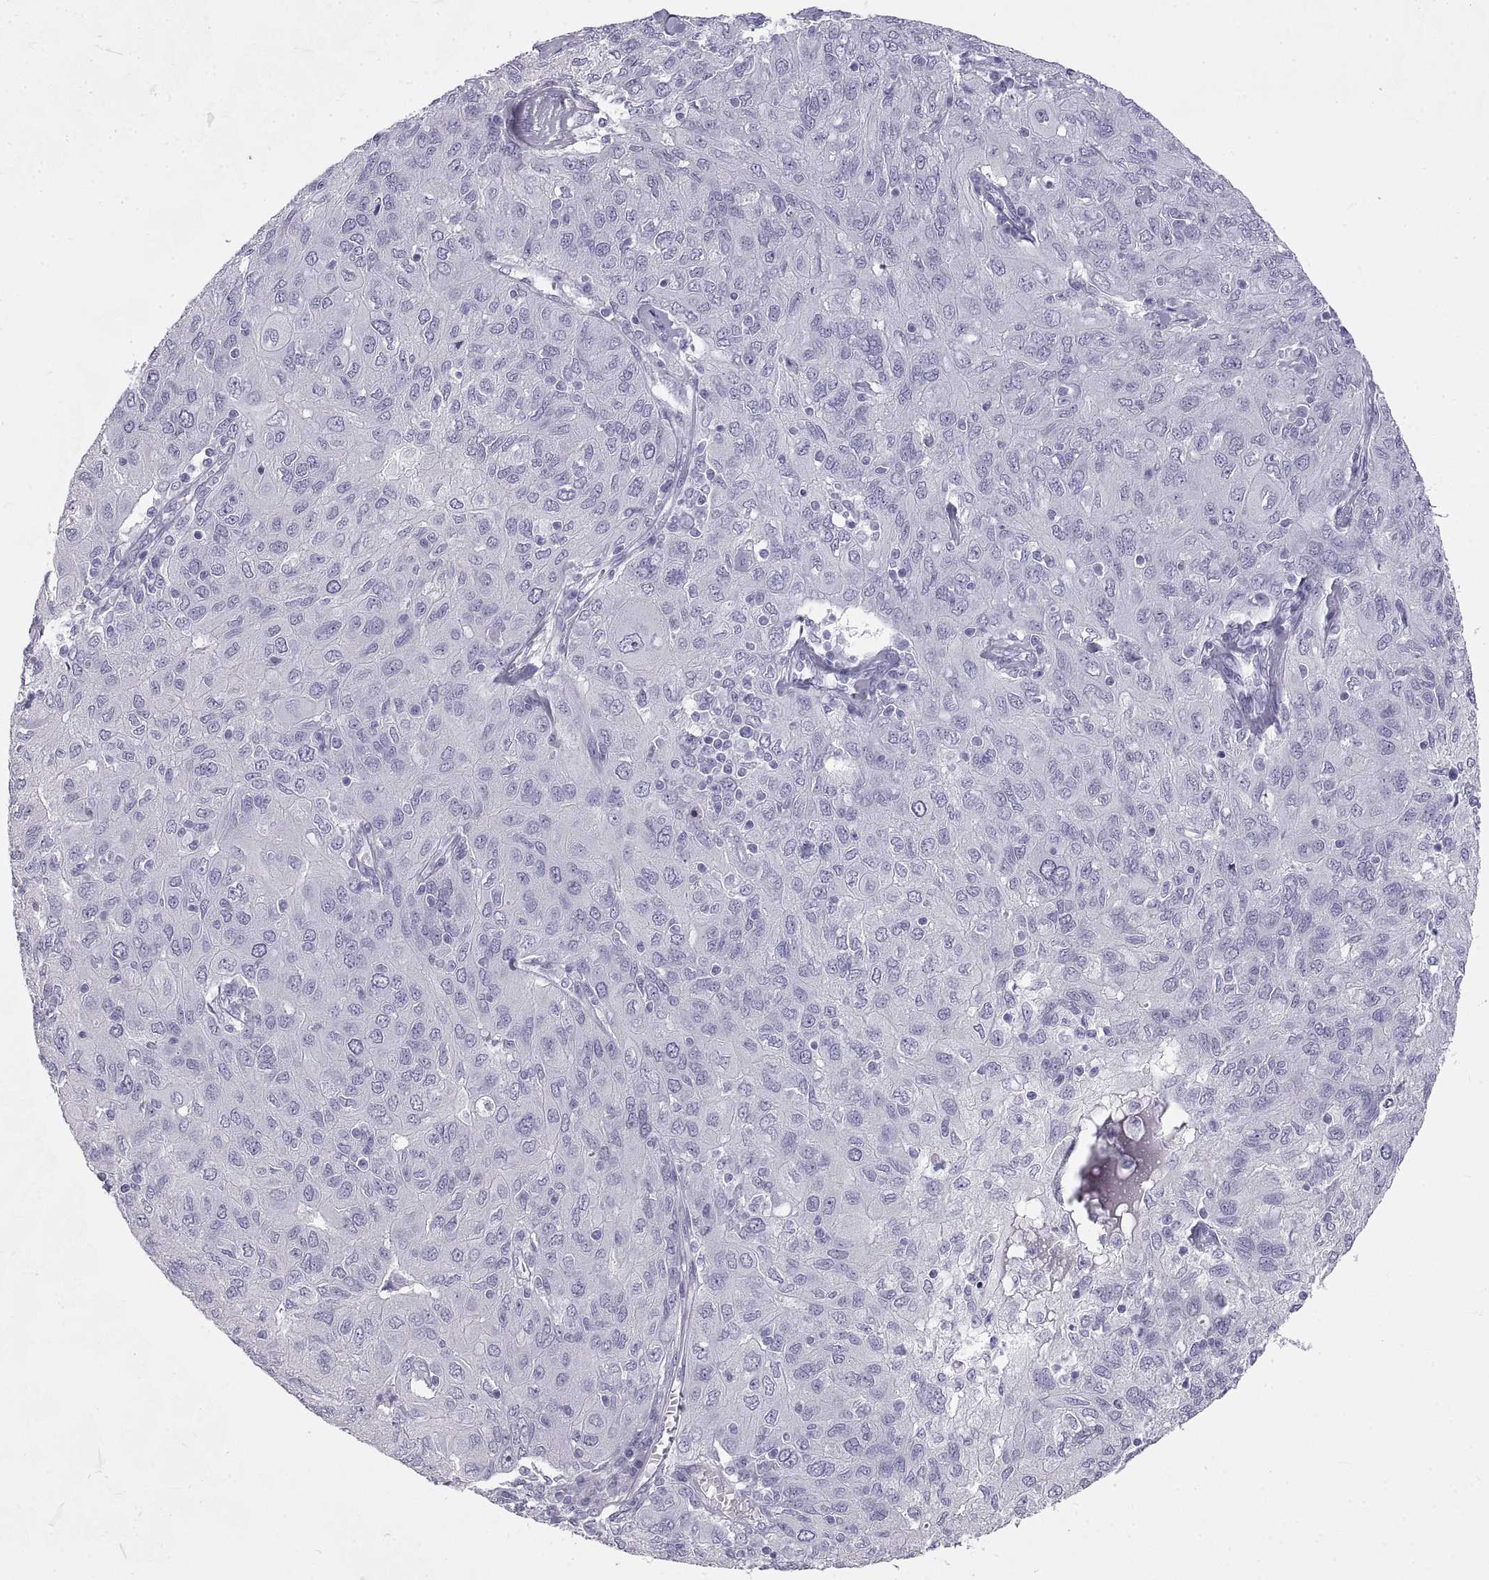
{"staining": {"intensity": "negative", "quantity": "none", "location": "none"}, "tissue": "ovarian cancer", "cell_type": "Tumor cells", "image_type": "cancer", "snomed": [{"axis": "morphology", "description": "Carcinoma, endometroid"}, {"axis": "topography", "description": "Ovary"}], "caption": "DAB immunohistochemical staining of human ovarian cancer demonstrates no significant staining in tumor cells.", "gene": "RLBP1", "patient": {"sex": "female", "age": 50}}